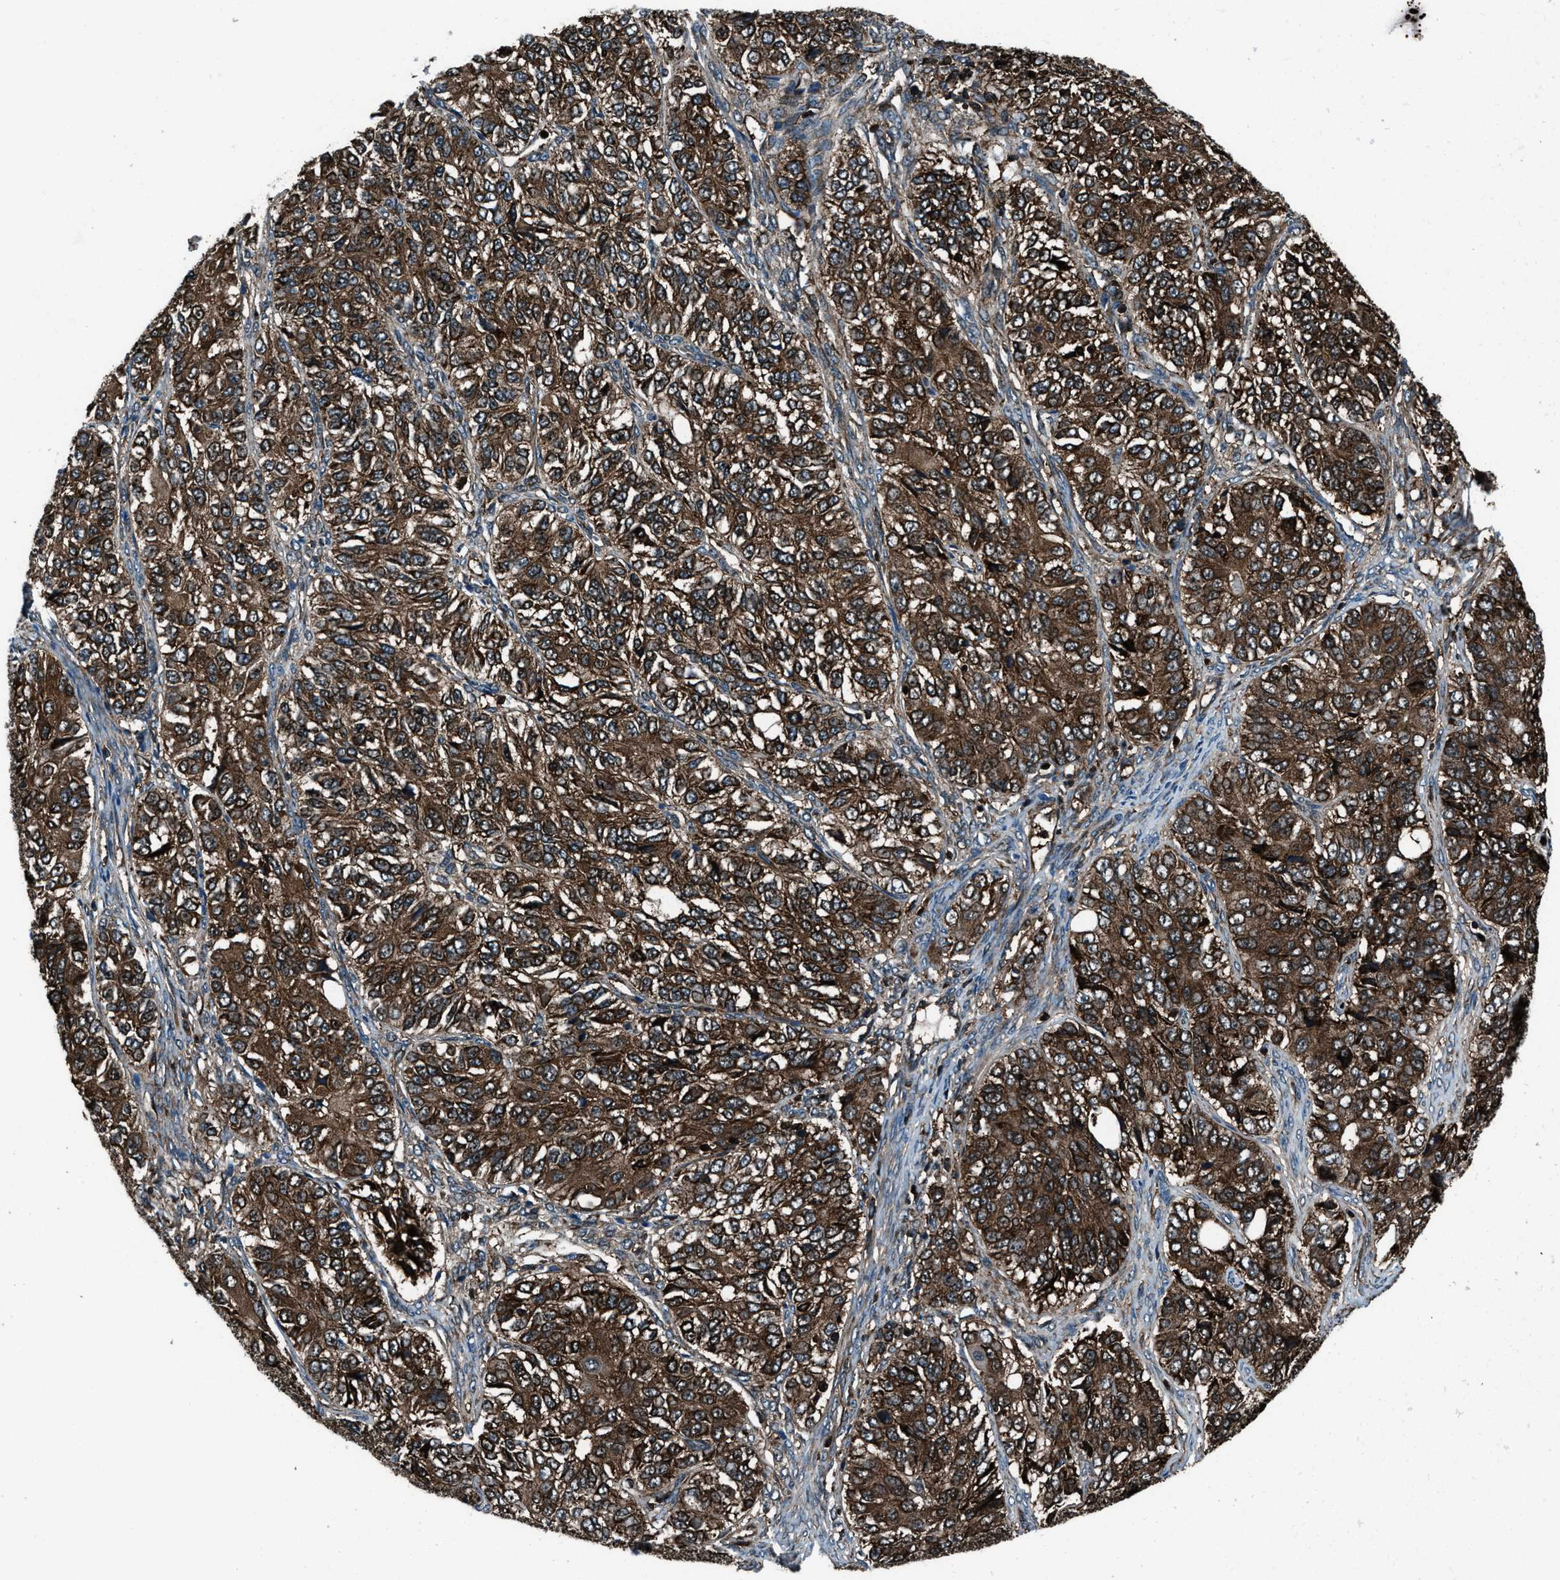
{"staining": {"intensity": "strong", "quantity": ">75%", "location": "cytoplasmic/membranous,nuclear"}, "tissue": "ovarian cancer", "cell_type": "Tumor cells", "image_type": "cancer", "snomed": [{"axis": "morphology", "description": "Carcinoma, endometroid"}, {"axis": "topography", "description": "Ovary"}], "caption": "Ovarian cancer (endometroid carcinoma) stained with immunohistochemistry demonstrates strong cytoplasmic/membranous and nuclear staining in about >75% of tumor cells.", "gene": "SNX30", "patient": {"sex": "female", "age": 51}}